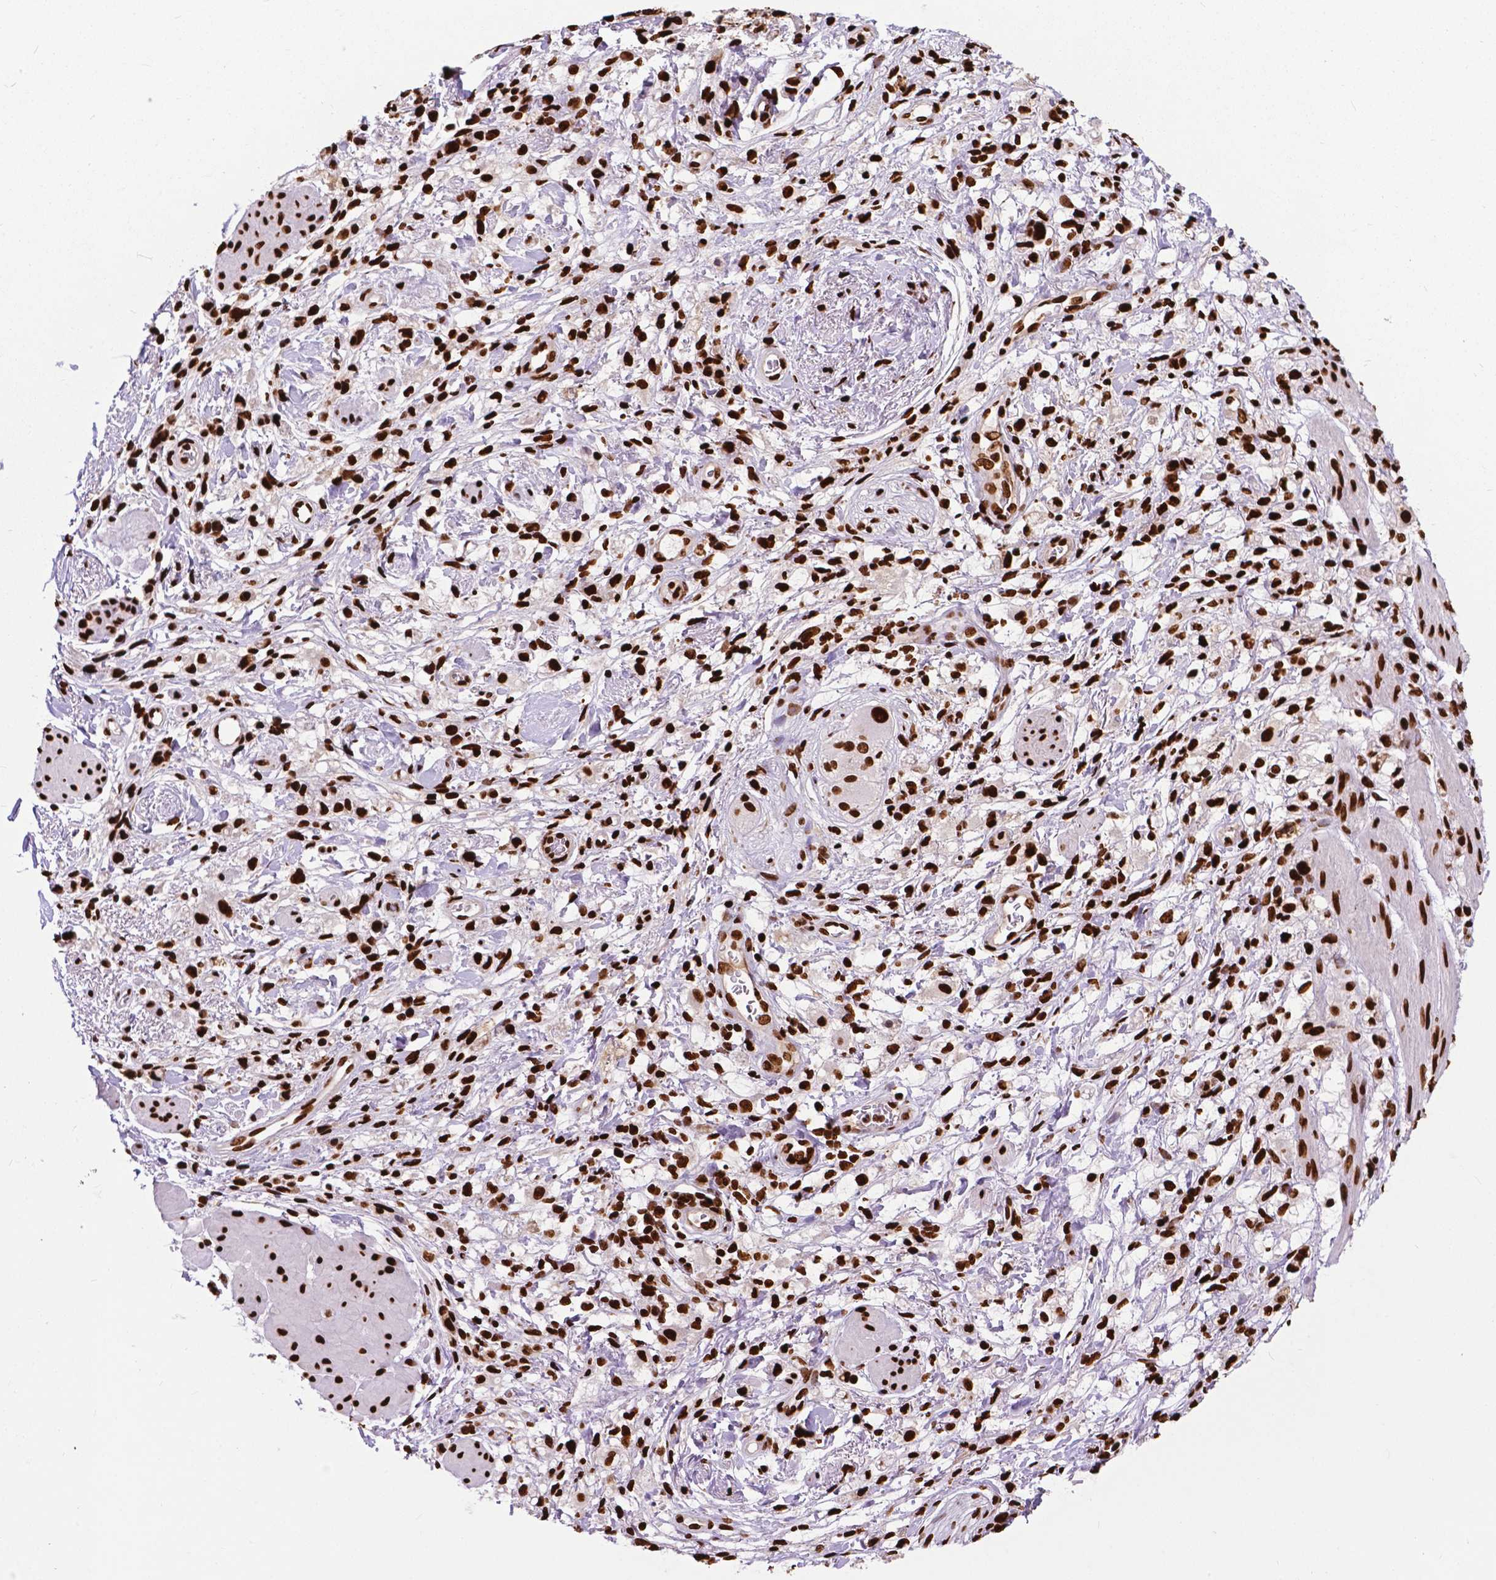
{"staining": {"intensity": "strong", "quantity": ">75%", "location": "nuclear"}, "tissue": "stomach cancer", "cell_type": "Tumor cells", "image_type": "cancer", "snomed": [{"axis": "morphology", "description": "Adenocarcinoma, NOS"}, {"axis": "topography", "description": "Stomach"}], "caption": "A photomicrograph of stomach cancer stained for a protein exhibits strong nuclear brown staining in tumor cells. Nuclei are stained in blue.", "gene": "SMIM5", "patient": {"sex": "female", "age": 60}}